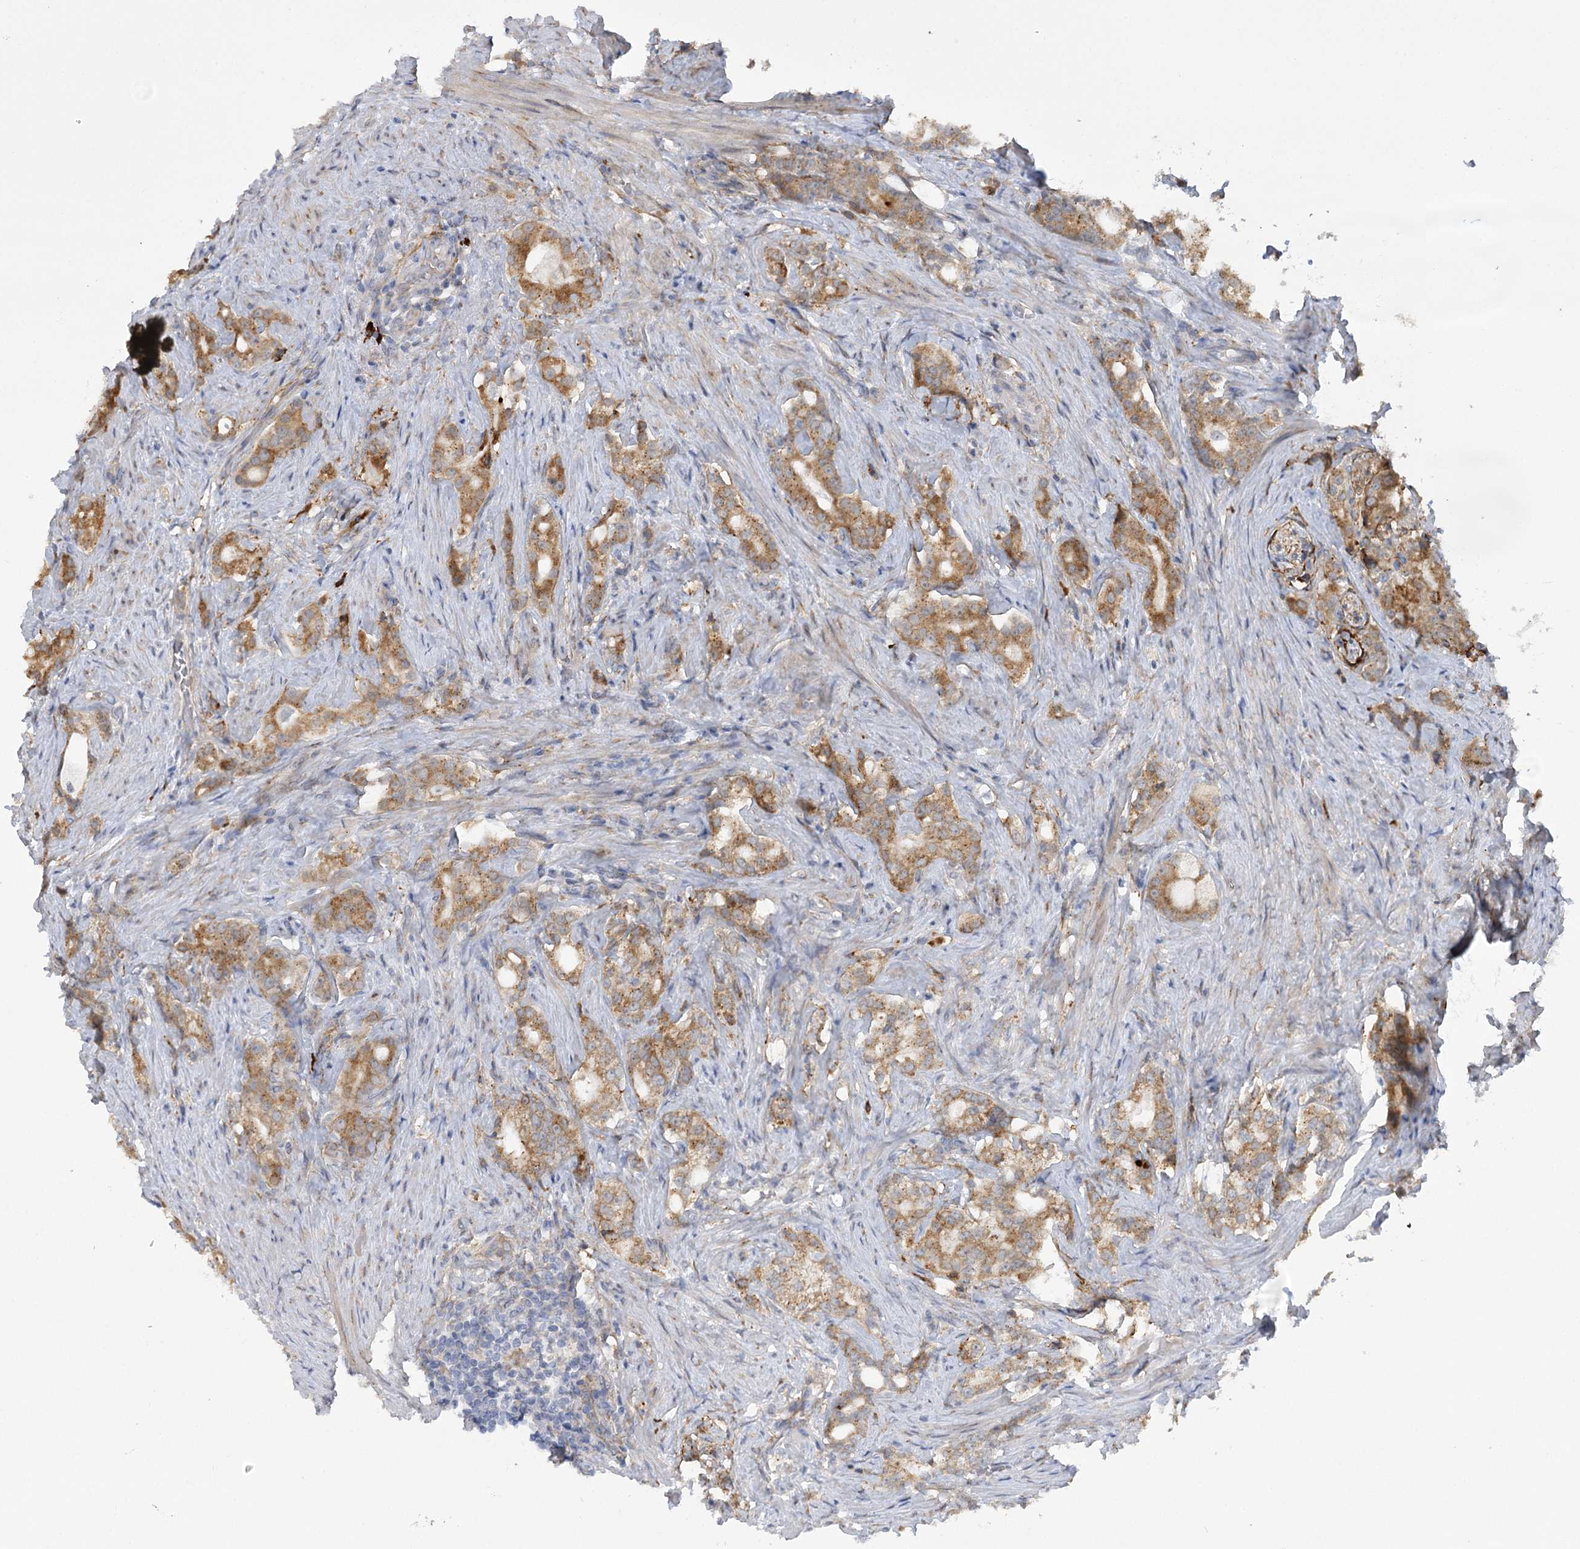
{"staining": {"intensity": "moderate", "quantity": ">75%", "location": "cytoplasmic/membranous"}, "tissue": "prostate cancer", "cell_type": "Tumor cells", "image_type": "cancer", "snomed": [{"axis": "morphology", "description": "Adenocarcinoma, Low grade"}, {"axis": "topography", "description": "Prostate"}], "caption": "Immunohistochemistry (IHC) staining of prostate cancer (adenocarcinoma (low-grade)), which displays medium levels of moderate cytoplasmic/membranous positivity in about >75% of tumor cells indicating moderate cytoplasmic/membranous protein staining. The staining was performed using DAB (brown) for protein detection and nuclei were counterstained in hematoxylin (blue).", "gene": "NCKAP5", "patient": {"sex": "male", "age": 71}}